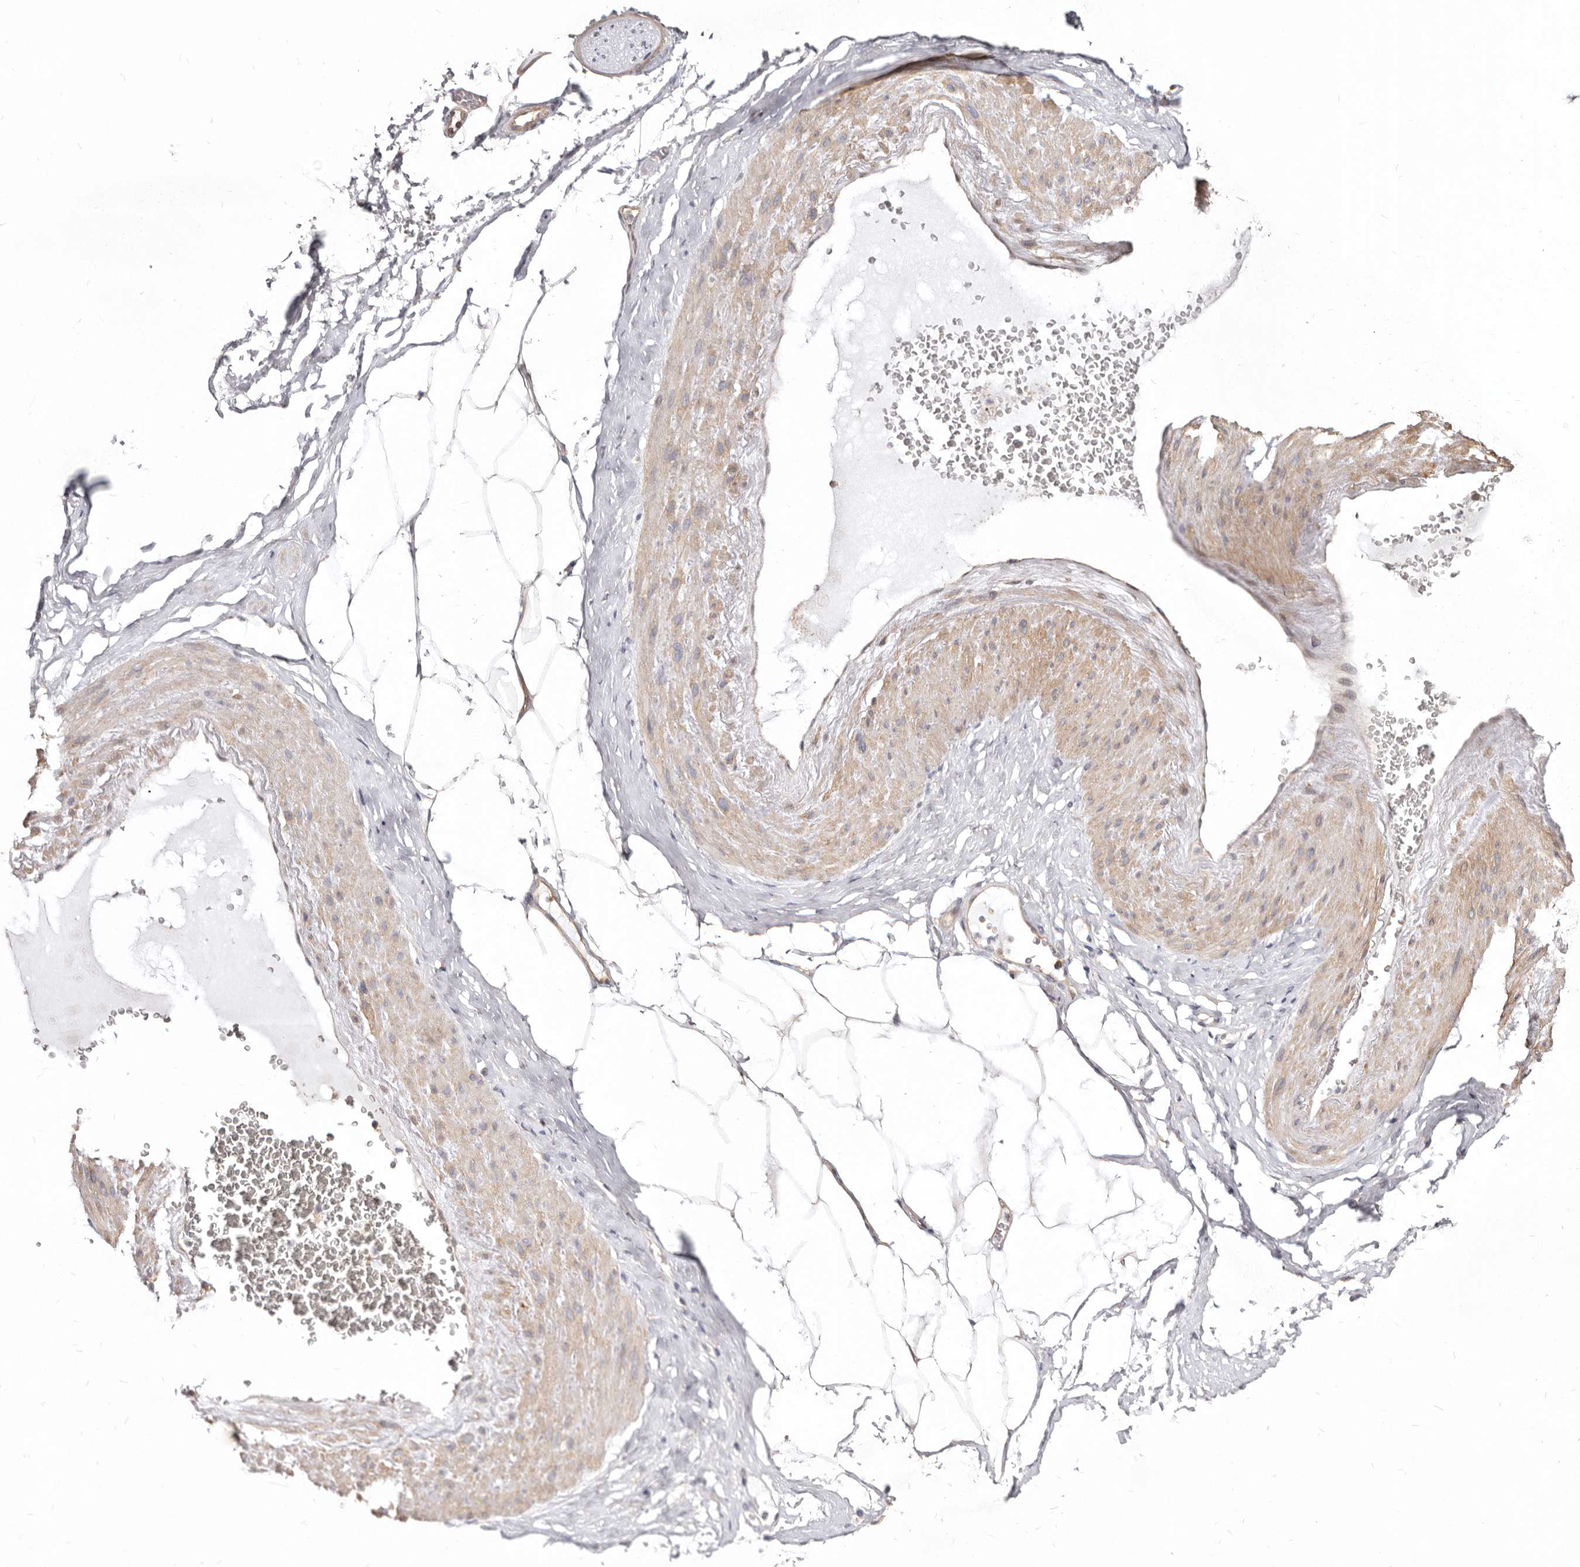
{"staining": {"intensity": "negative", "quantity": "none", "location": "none"}, "tissue": "adipose tissue", "cell_type": "Adipocytes", "image_type": "normal", "snomed": [{"axis": "morphology", "description": "Normal tissue, NOS"}, {"axis": "morphology", "description": "Adenocarcinoma, Low grade"}, {"axis": "topography", "description": "Prostate"}, {"axis": "topography", "description": "Peripheral nerve tissue"}], "caption": "DAB (3,3'-diaminobenzidine) immunohistochemical staining of normal human adipose tissue shows no significant positivity in adipocytes.", "gene": "GPATCH4", "patient": {"sex": "male", "age": 63}}